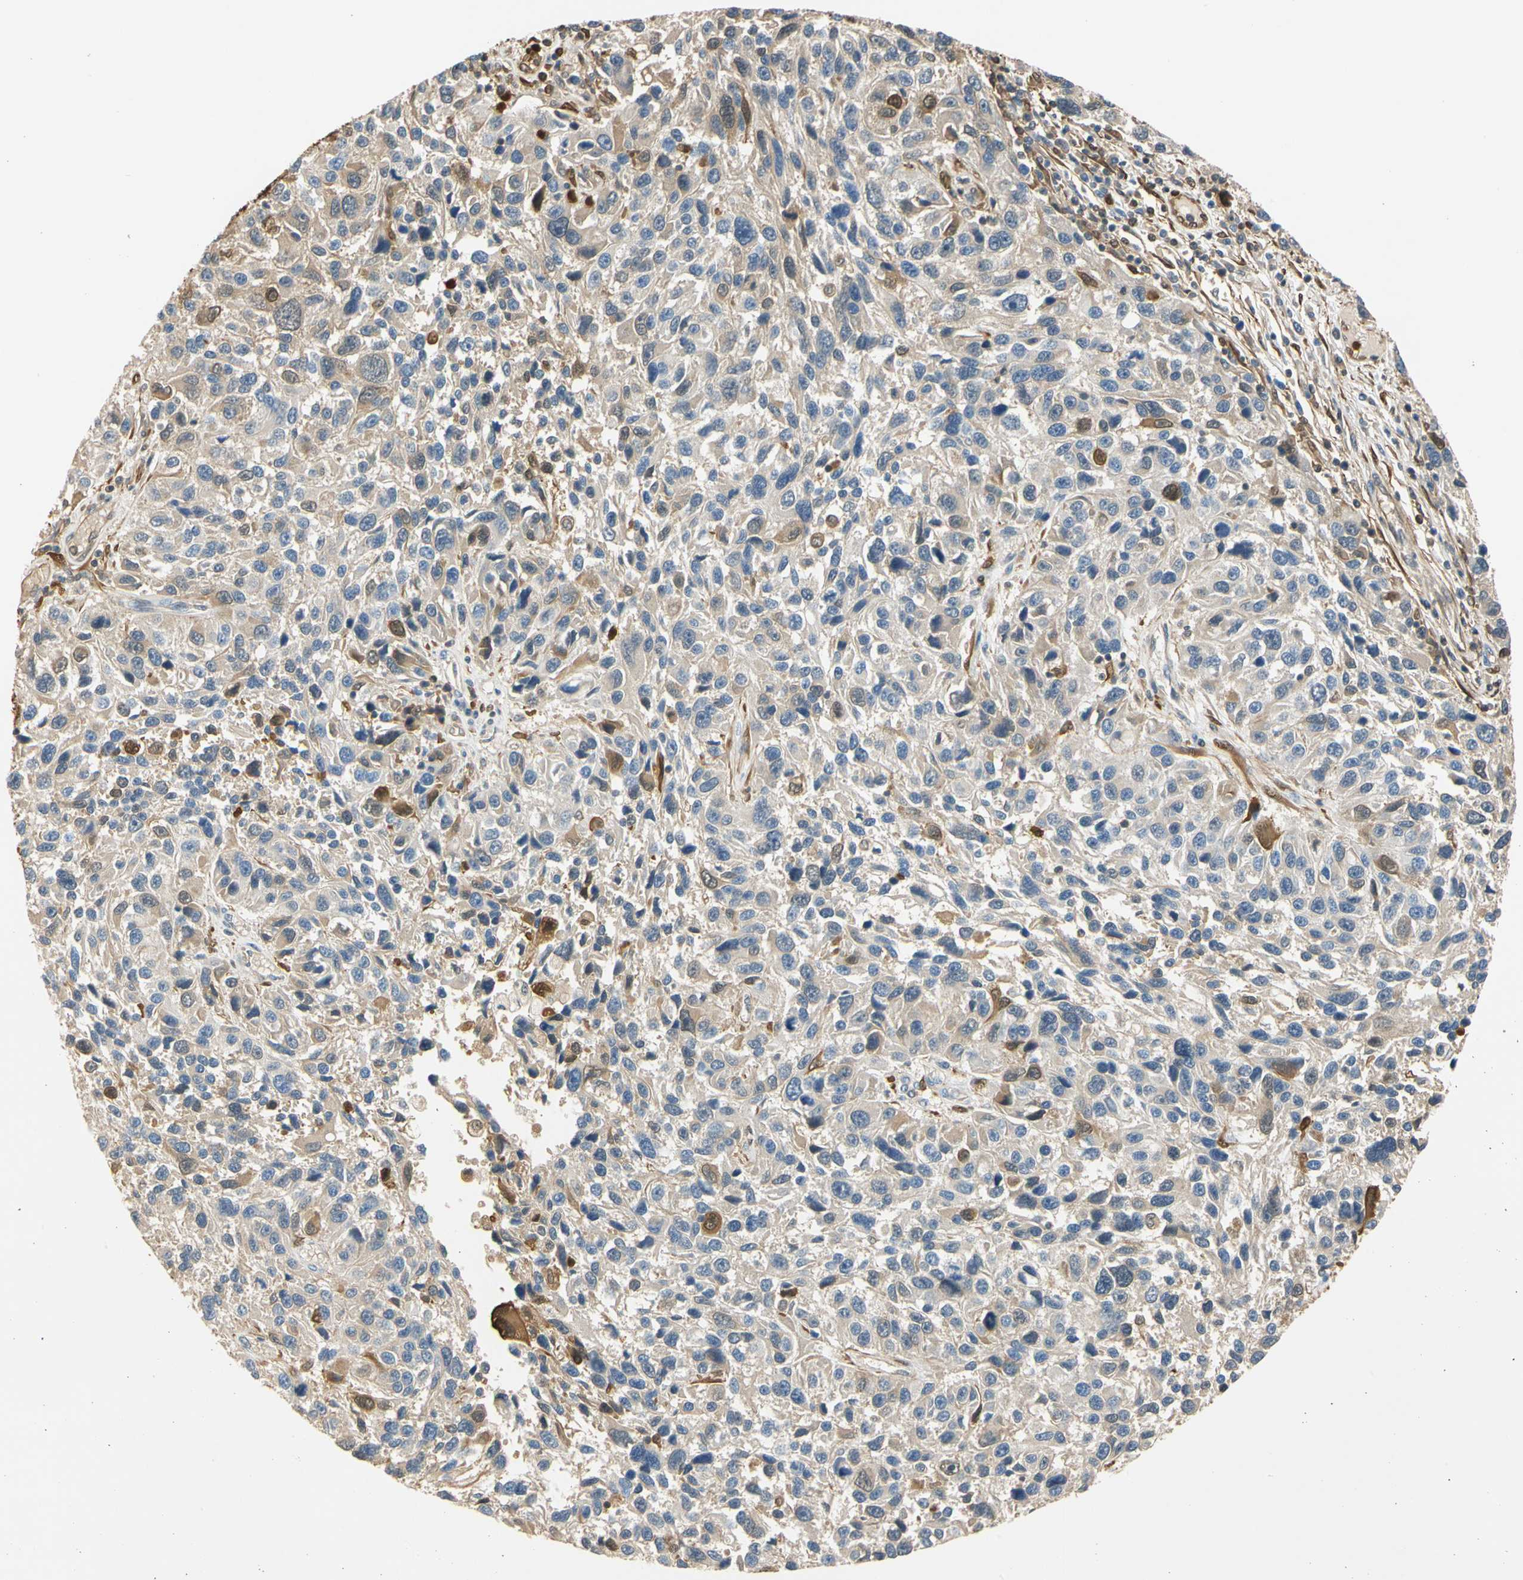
{"staining": {"intensity": "weak", "quantity": "25%-75%", "location": "cytoplasmic/membranous"}, "tissue": "melanoma", "cell_type": "Tumor cells", "image_type": "cancer", "snomed": [{"axis": "morphology", "description": "Malignant melanoma, NOS"}, {"axis": "topography", "description": "Skin"}], "caption": "Immunohistochemical staining of human melanoma displays weak cytoplasmic/membranous protein staining in about 25%-75% of tumor cells.", "gene": "S100A6", "patient": {"sex": "male", "age": 53}}